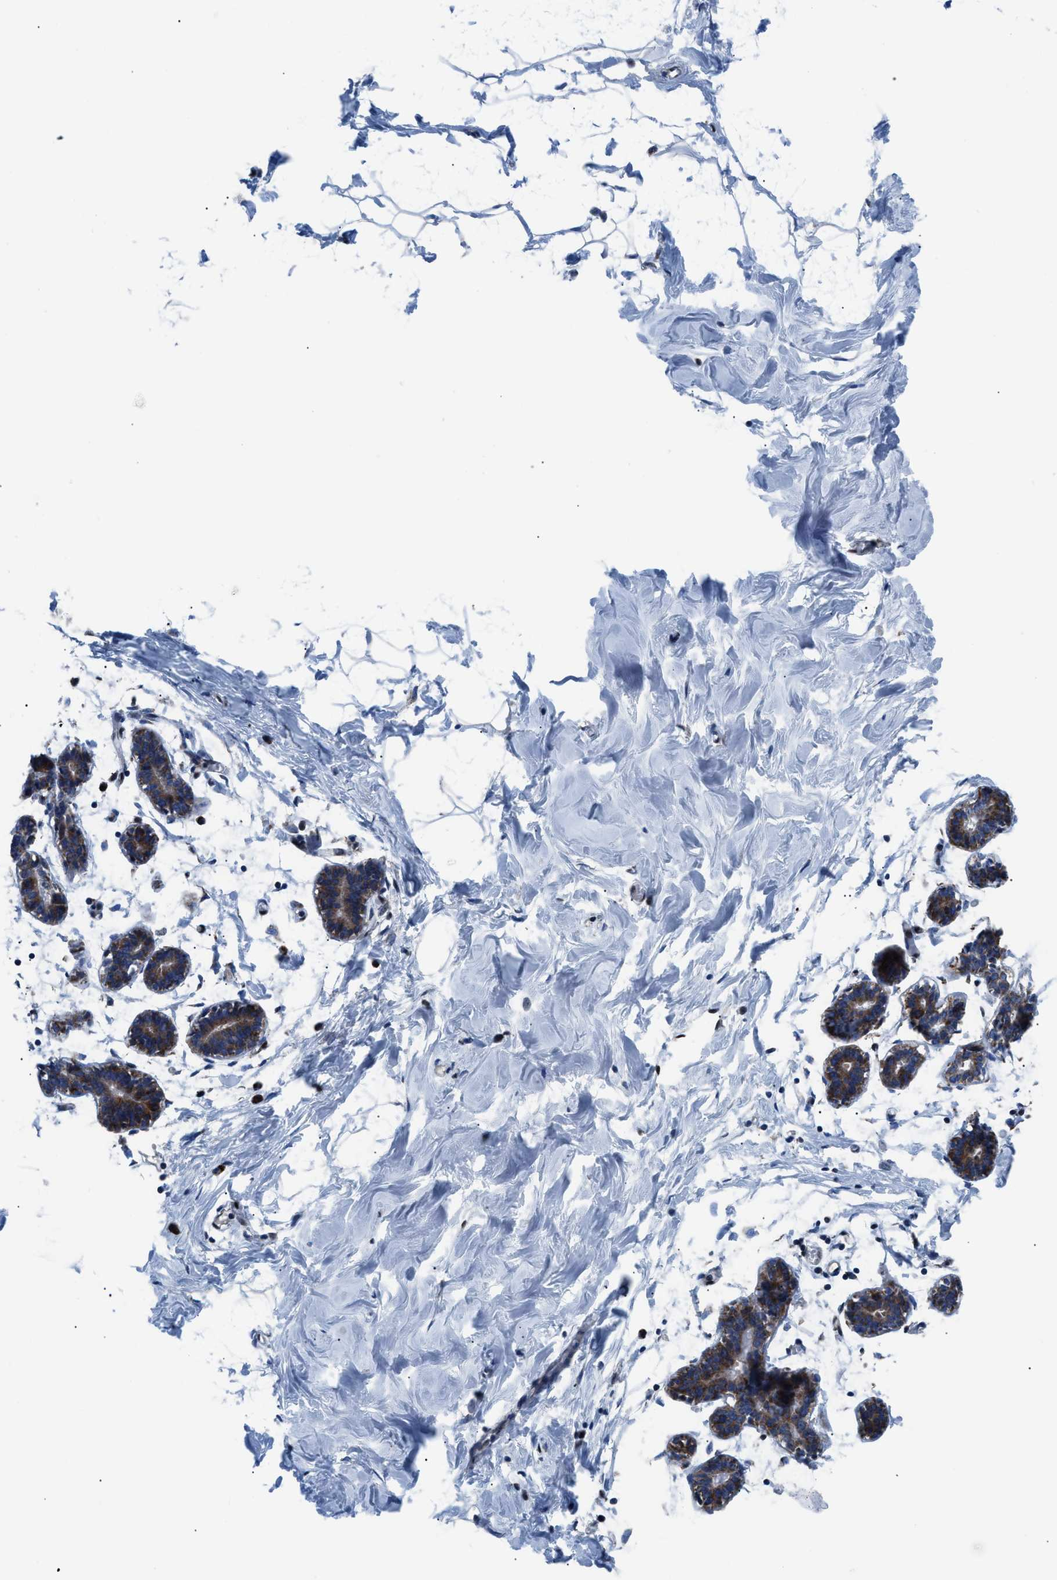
{"staining": {"intensity": "negative", "quantity": "none", "location": "none"}, "tissue": "breast", "cell_type": "Adipocytes", "image_type": "normal", "snomed": [{"axis": "morphology", "description": "Normal tissue, NOS"}, {"axis": "topography", "description": "Breast"}], "caption": "There is no significant positivity in adipocytes of breast. The staining is performed using DAB brown chromogen with nuclei counter-stained in using hematoxylin.", "gene": "LMO2", "patient": {"sex": "female", "age": 27}}